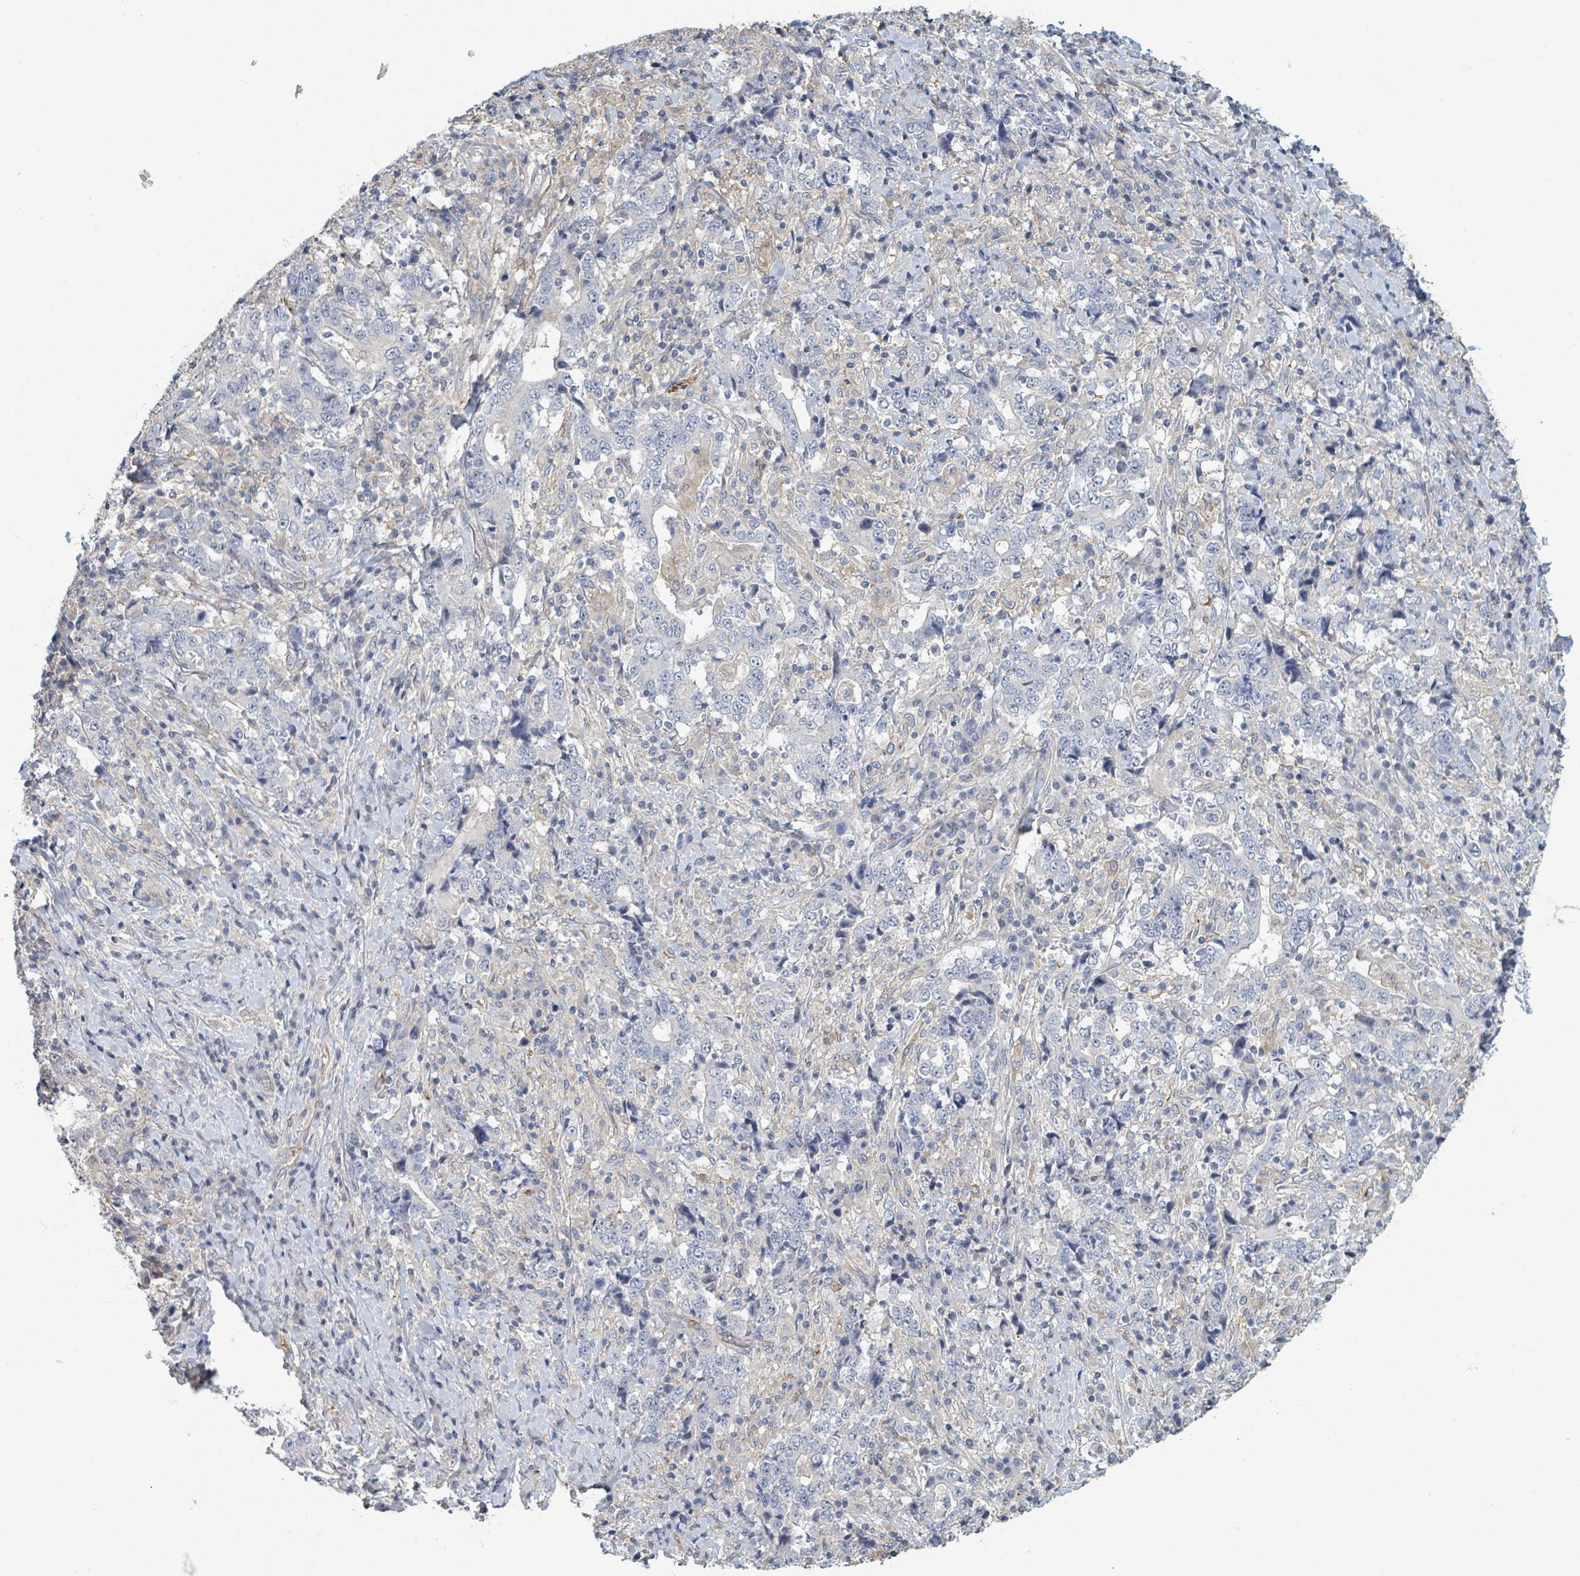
{"staining": {"intensity": "negative", "quantity": "none", "location": "none"}, "tissue": "stomach cancer", "cell_type": "Tumor cells", "image_type": "cancer", "snomed": [{"axis": "morphology", "description": "Normal tissue, NOS"}, {"axis": "morphology", "description": "Adenocarcinoma, NOS"}, {"axis": "topography", "description": "Stomach, upper"}, {"axis": "topography", "description": "Stomach"}], "caption": "Tumor cells are negative for brown protein staining in stomach adenocarcinoma.", "gene": "PLAUR", "patient": {"sex": "male", "age": 59}}